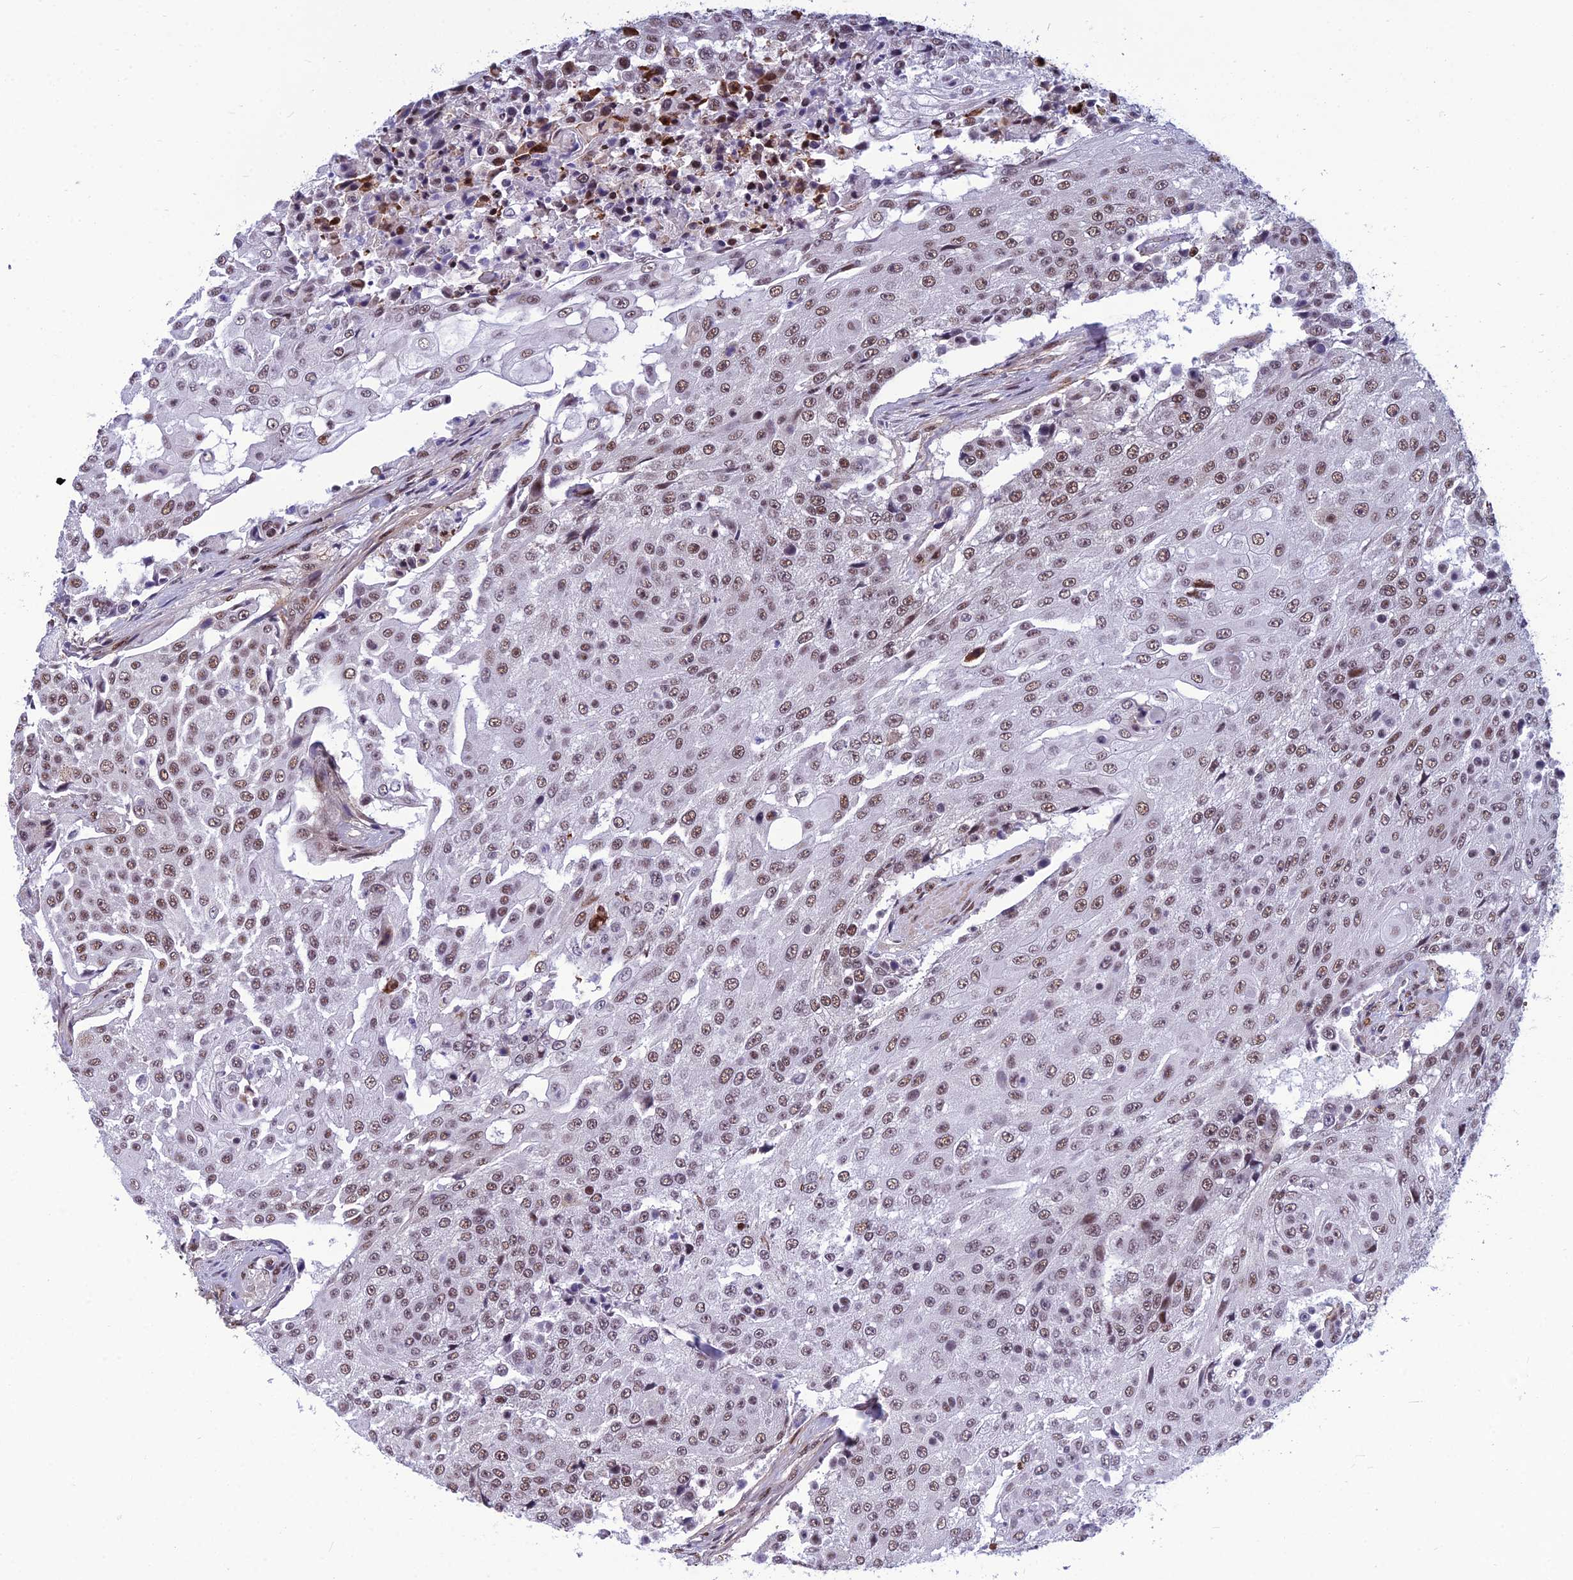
{"staining": {"intensity": "moderate", "quantity": ">75%", "location": "nuclear"}, "tissue": "urothelial cancer", "cell_type": "Tumor cells", "image_type": "cancer", "snomed": [{"axis": "morphology", "description": "Urothelial carcinoma, High grade"}, {"axis": "topography", "description": "Urinary bladder"}], "caption": "Urothelial cancer was stained to show a protein in brown. There is medium levels of moderate nuclear expression in about >75% of tumor cells. (DAB IHC with brightfield microscopy, high magnification).", "gene": "RSRC1", "patient": {"sex": "female", "age": 63}}